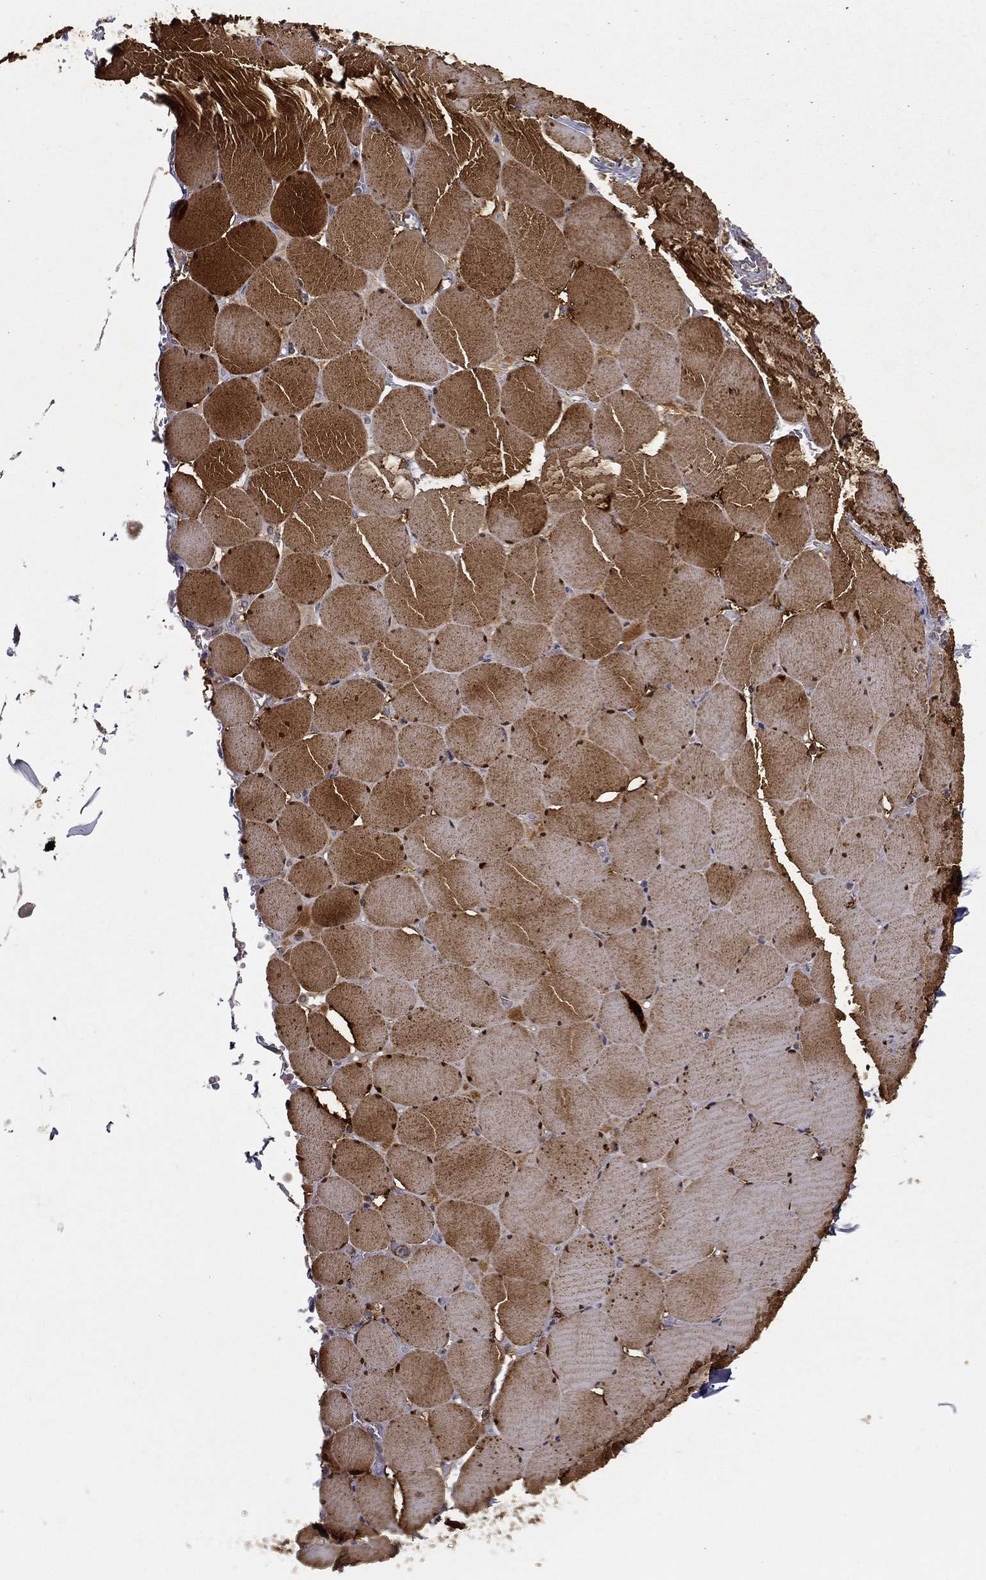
{"staining": {"intensity": "strong", "quantity": ">75%", "location": "cytoplasmic/membranous"}, "tissue": "skeletal muscle", "cell_type": "Myocytes", "image_type": "normal", "snomed": [{"axis": "morphology", "description": "Normal tissue, NOS"}, {"axis": "morphology", "description": "Malignant melanoma, Metastatic site"}, {"axis": "topography", "description": "Skeletal muscle"}], "caption": "Skeletal muscle stained with DAB (3,3'-diaminobenzidine) IHC reveals high levels of strong cytoplasmic/membranous expression in approximately >75% of myocytes.", "gene": "MT", "patient": {"sex": "male", "age": 50}}